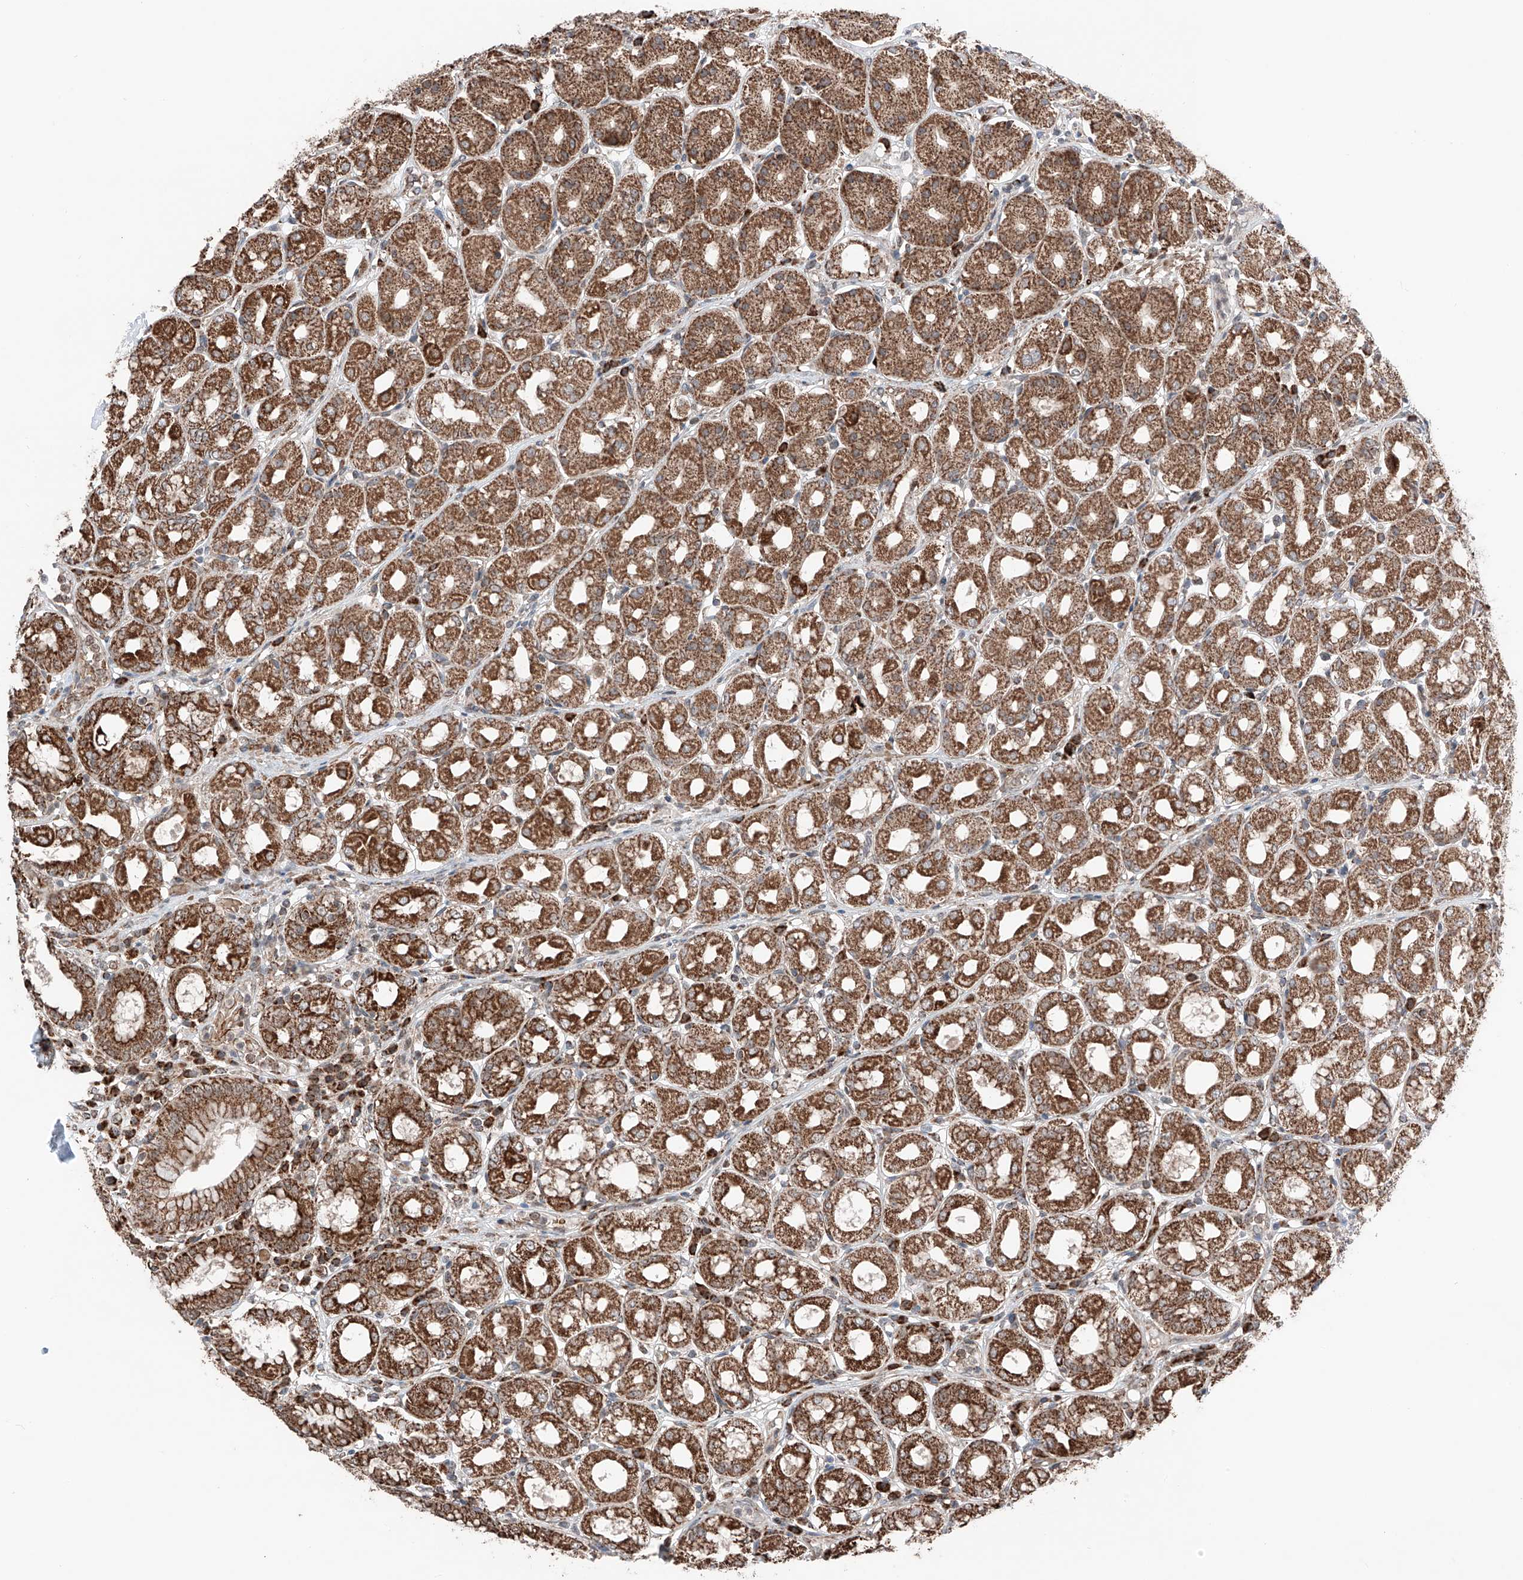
{"staining": {"intensity": "strong", "quantity": ">75%", "location": "cytoplasmic/membranous"}, "tissue": "stomach", "cell_type": "Glandular cells", "image_type": "normal", "snomed": [{"axis": "morphology", "description": "Normal tissue, NOS"}, {"axis": "topography", "description": "Stomach"}, {"axis": "topography", "description": "Stomach, lower"}], "caption": "This photomicrograph demonstrates normal stomach stained with immunohistochemistry to label a protein in brown. The cytoplasmic/membranous of glandular cells show strong positivity for the protein. Nuclei are counter-stained blue.", "gene": "ZSCAN29", "patient": {"sex": "female", "age": 56}}